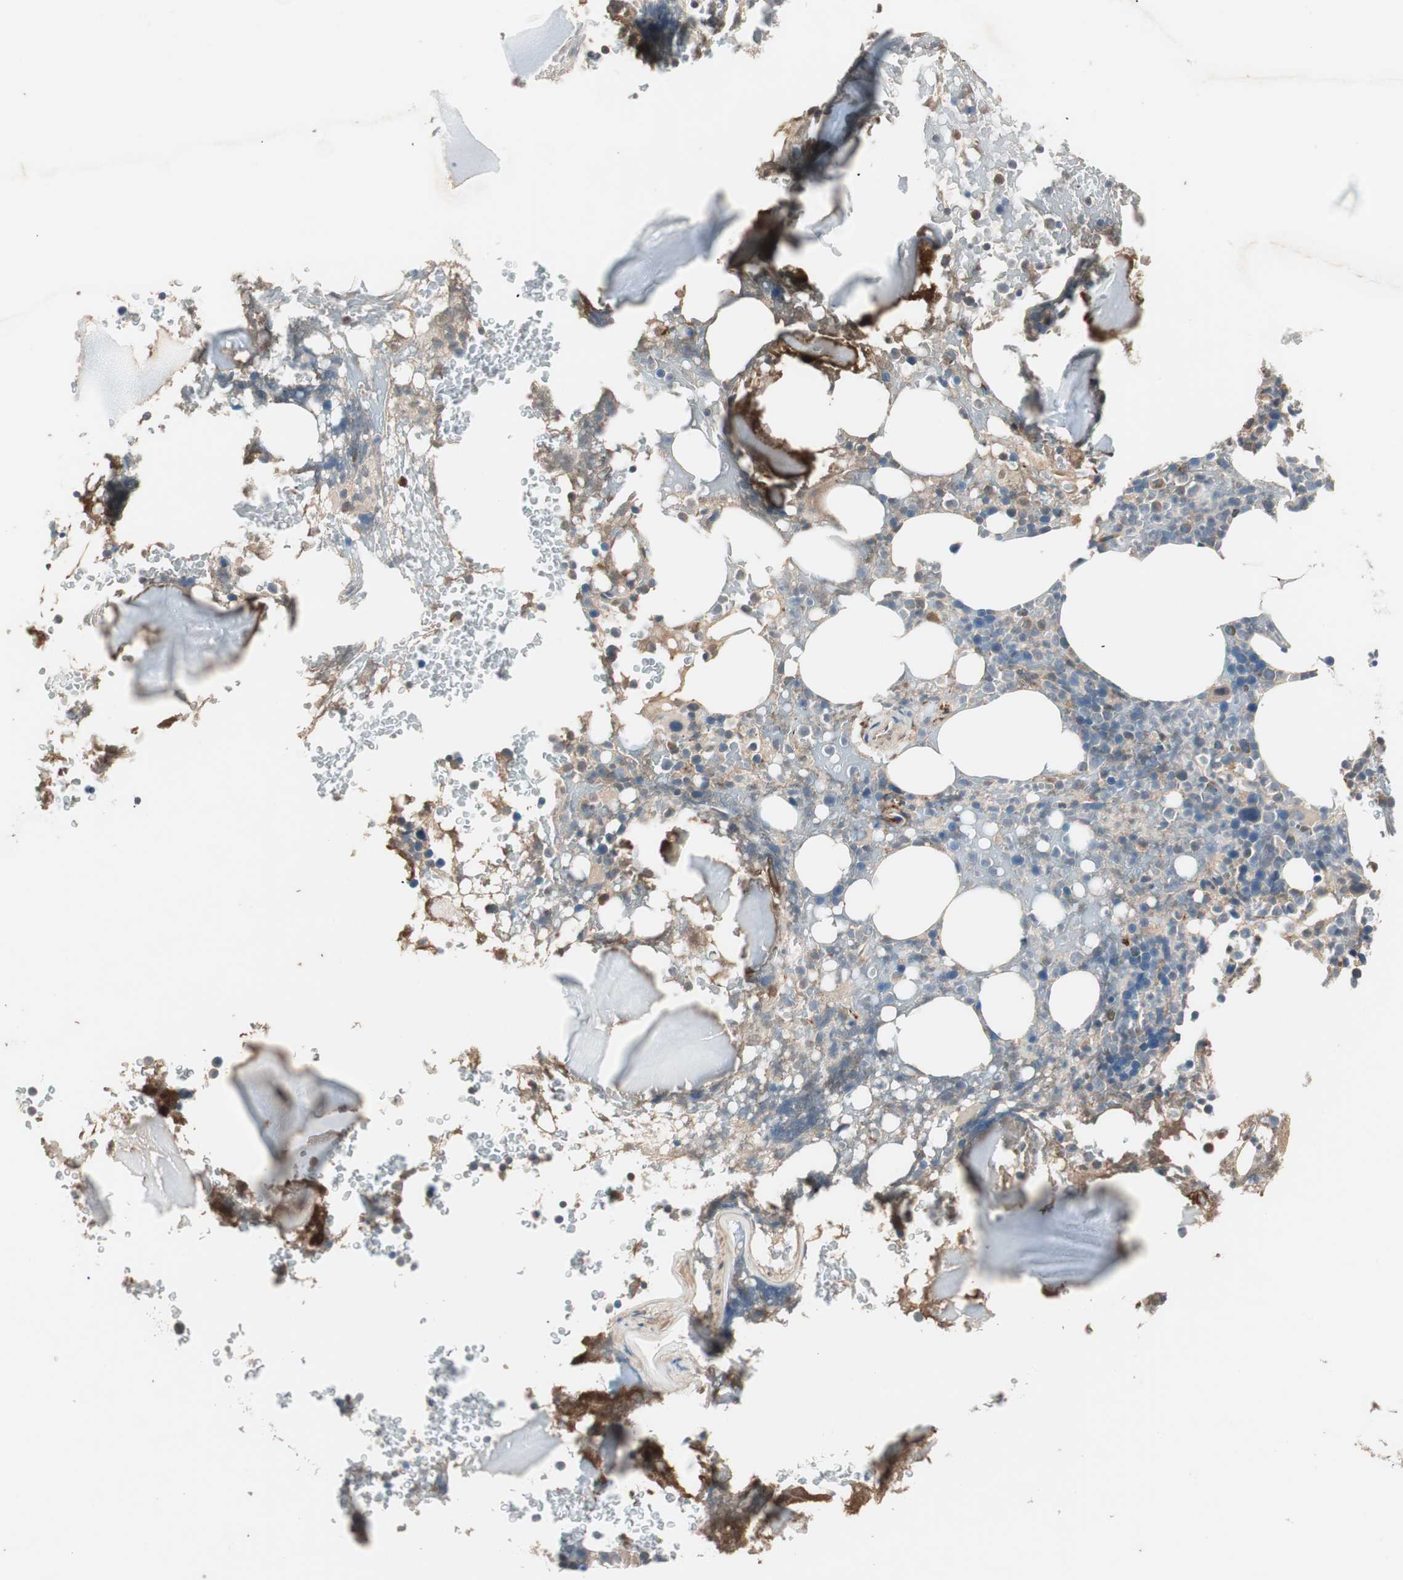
{"staining": {"intensity": "strong", "quantity": "<25%", "location": "cytoplasmic/membranous"}, "tissue": "bone marrow", "cell_type": "Hematopoietic cells", "image_type": "normal", "snomed": [{"axis": "morphology", "description": "Normal tissue, NOS"}, {"axis": "topography", "description": "Bone marrow"}], "caption": "This is a photomicrograph of immunohistochemistry (IHC) staining of benign bone marrow, which shows strong staining in the cytoplasmic/membranous of hematopoietic cells.", "gene": "HPN", "patient": {"sex": "female", "age": 66}}